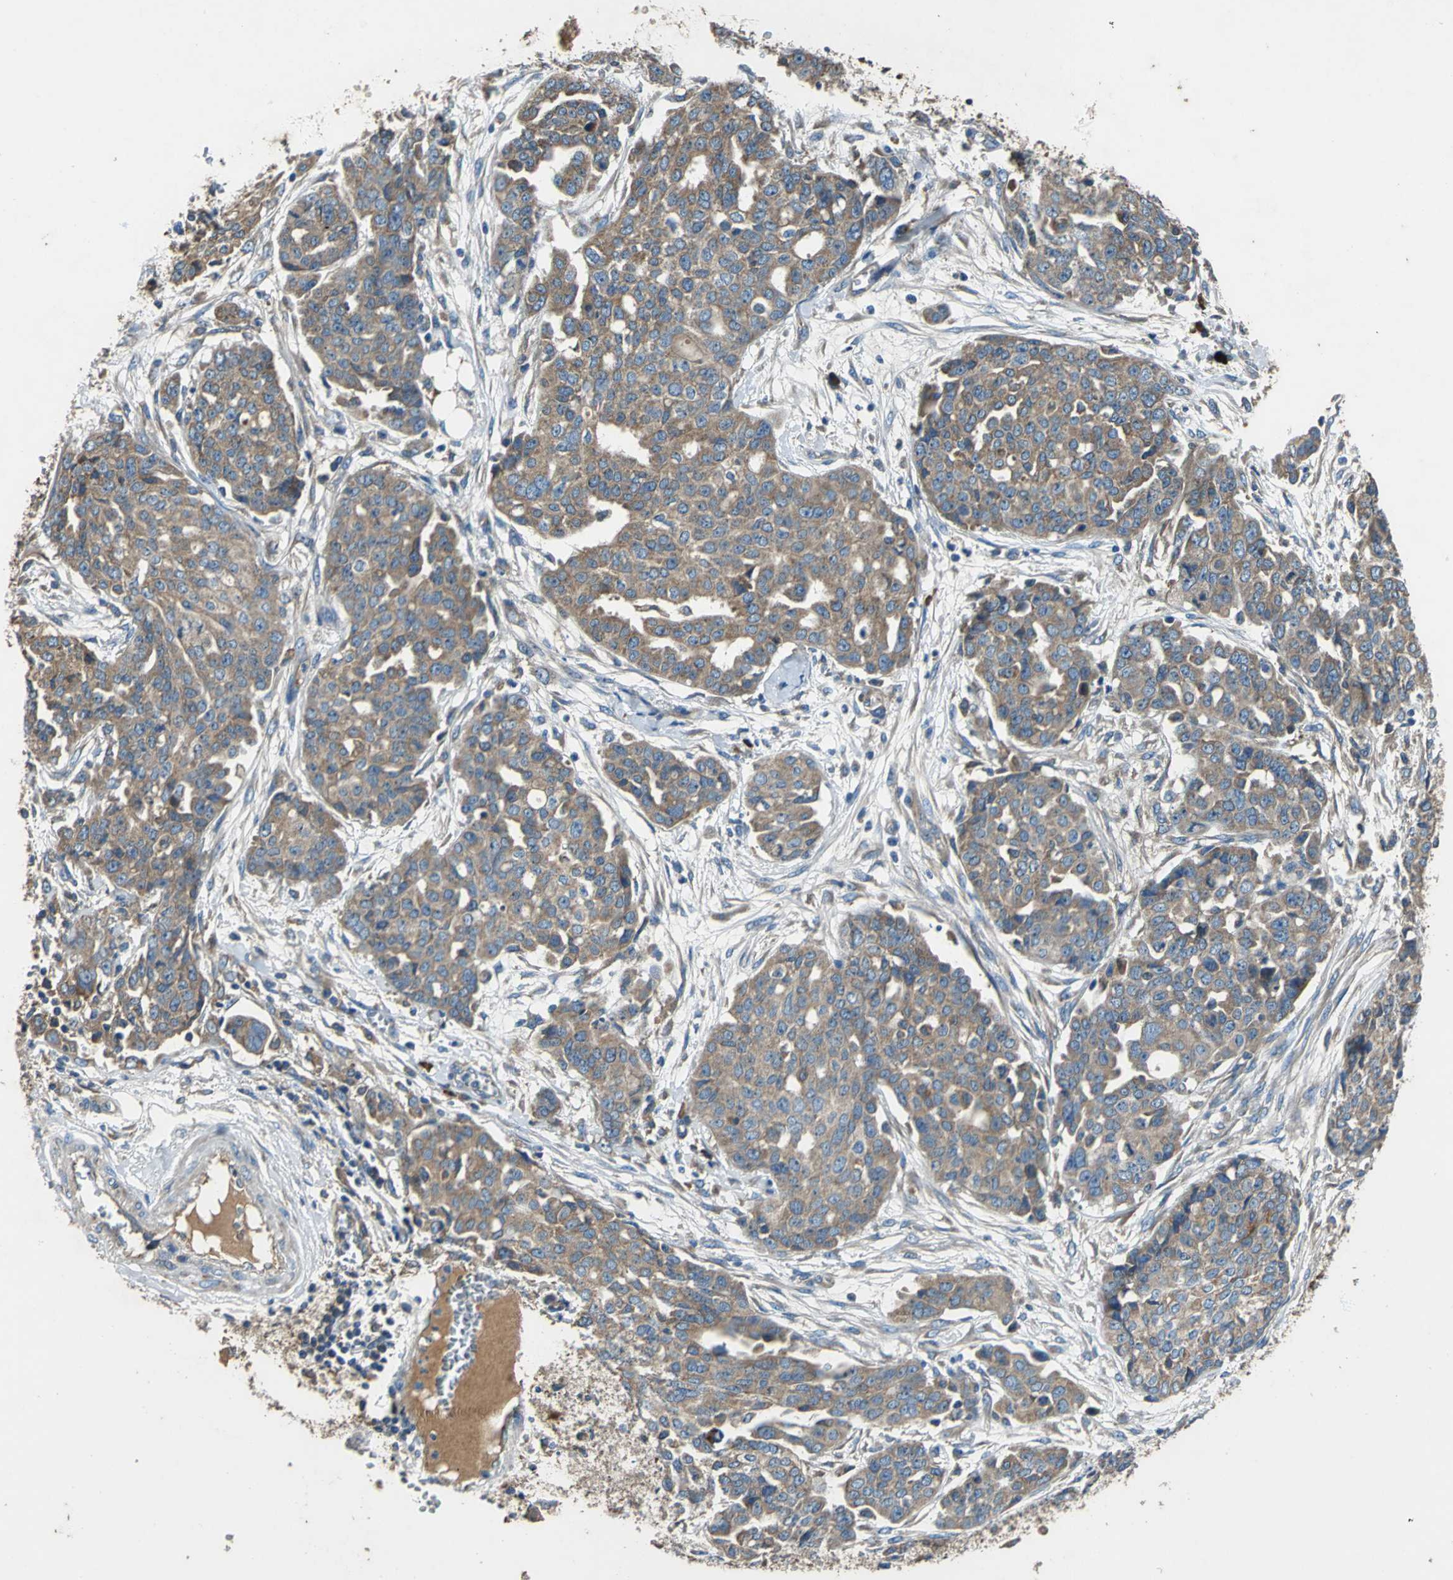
{"staining": {"intensity": "moderate", "quantity": ">75%", "location": "cytoplasmic/membranous"}, "tissue": "ovarian cancer", "cell_type": "Tumor cells", "image_type": "cancer", "snomed": [{"axis": "morphology", "description": "Cystadenocarcinoma, serous, NOS"}, {"axis": "topography", "description": "Soft tissue"}, {"axis": "topography", "description": "Ovary"}], "caption": "A high-resolution photomicrograph shows immunohistochemistry (IHC) staining of ovarian cancer, which shows moderate cytoplasmic/membranous expression in about >75% of tumor cells.", "gene": "HEPH", "patient": {"sex": "female", "age": 57}}